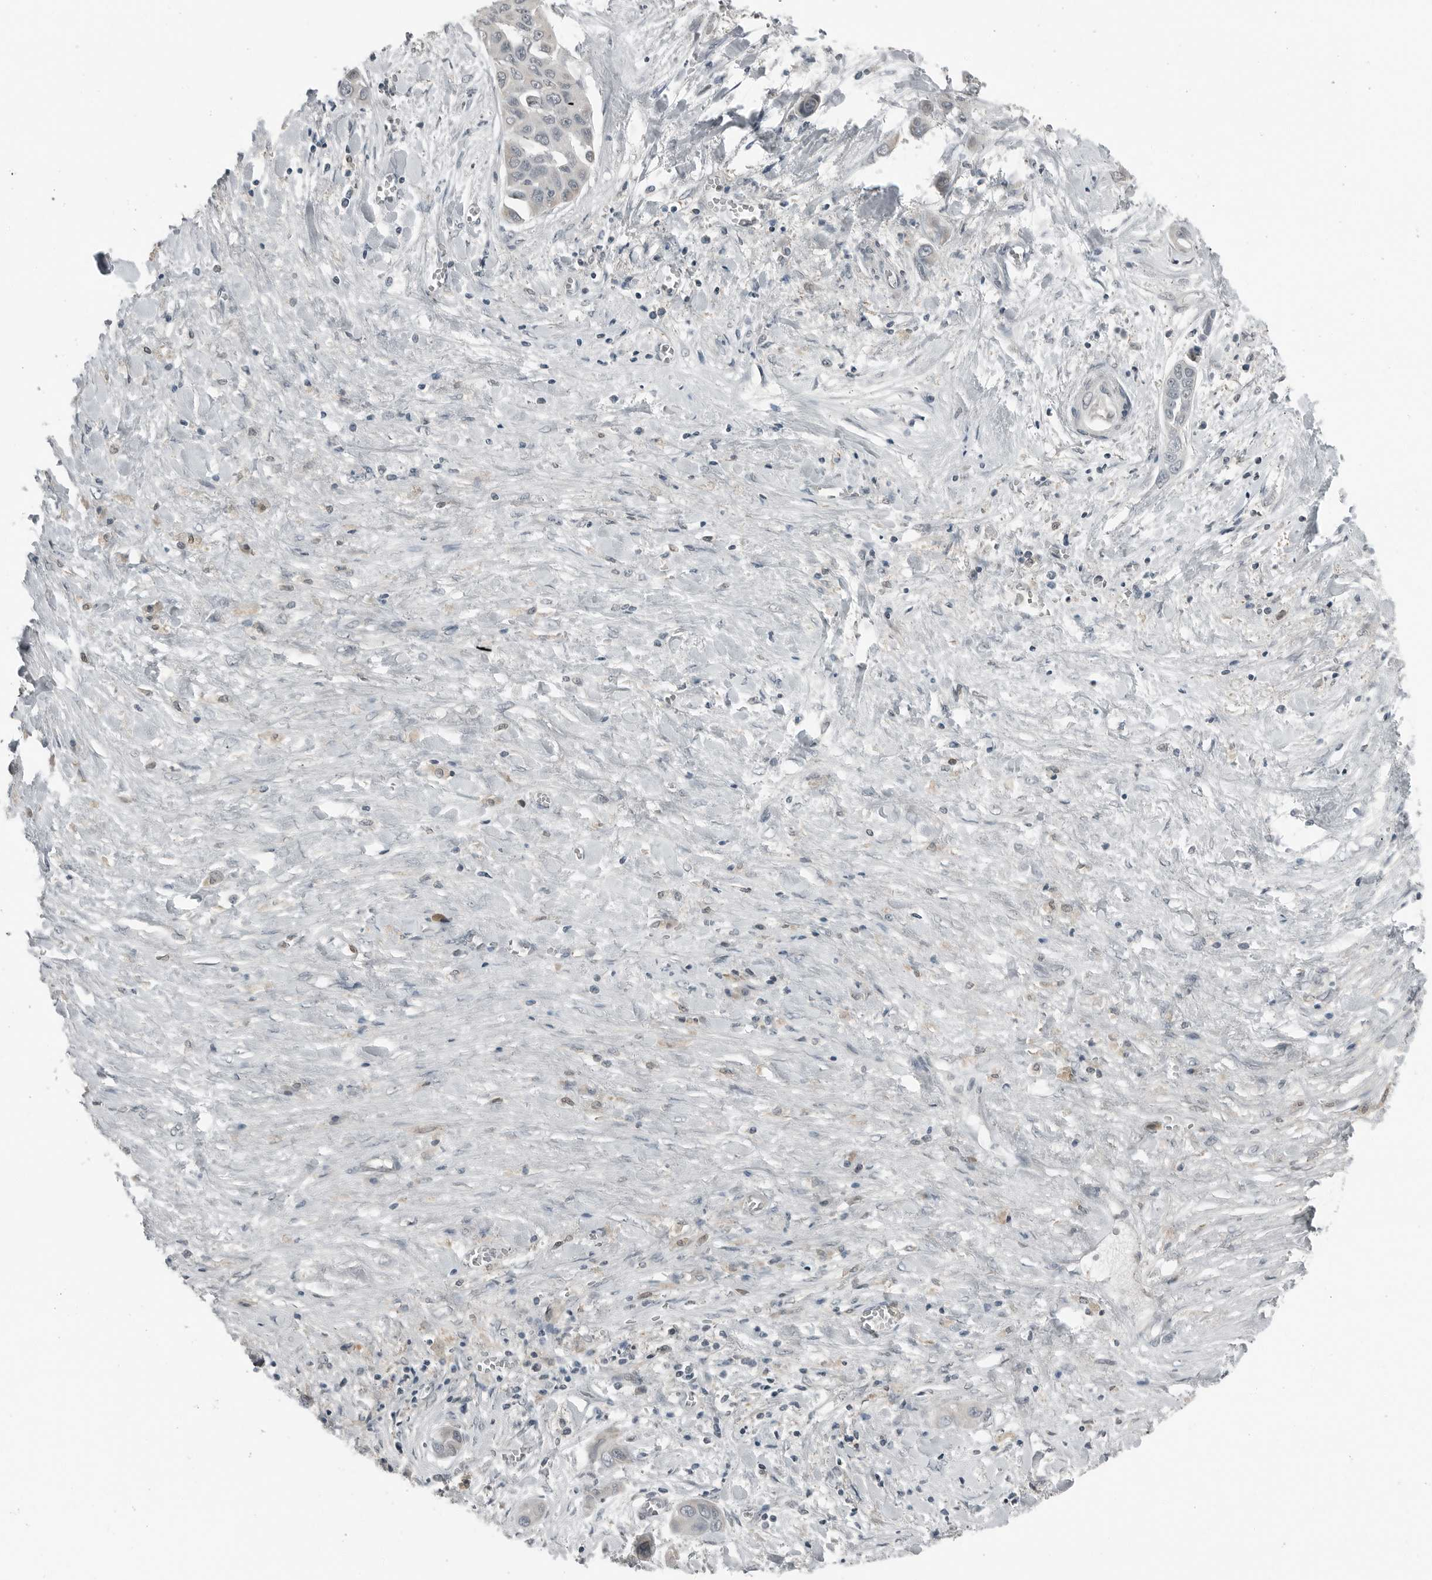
{"staining": {"intensity": "negative", "quantity": "none", "location": "none"}, "tissue": "liver cancer", "cell_type": "Tumor cells", "image_type": "cancer", "snomed": [{"axis": "morphology", "description": "Cholangiocarcinoma"}, {"axis": "topography", "description": "Liver"}], "caption": "DAB immunohistochemical staining of human liver cancer reveals no significant expression in tumor cells. (Stains: DAB immunohistochemistry with hematoxylin counter stain, Microscopy: brightfield microscopy at high magnification).", "gene": "KYAT1", "patient": {"sex": "female", "age": 52}}